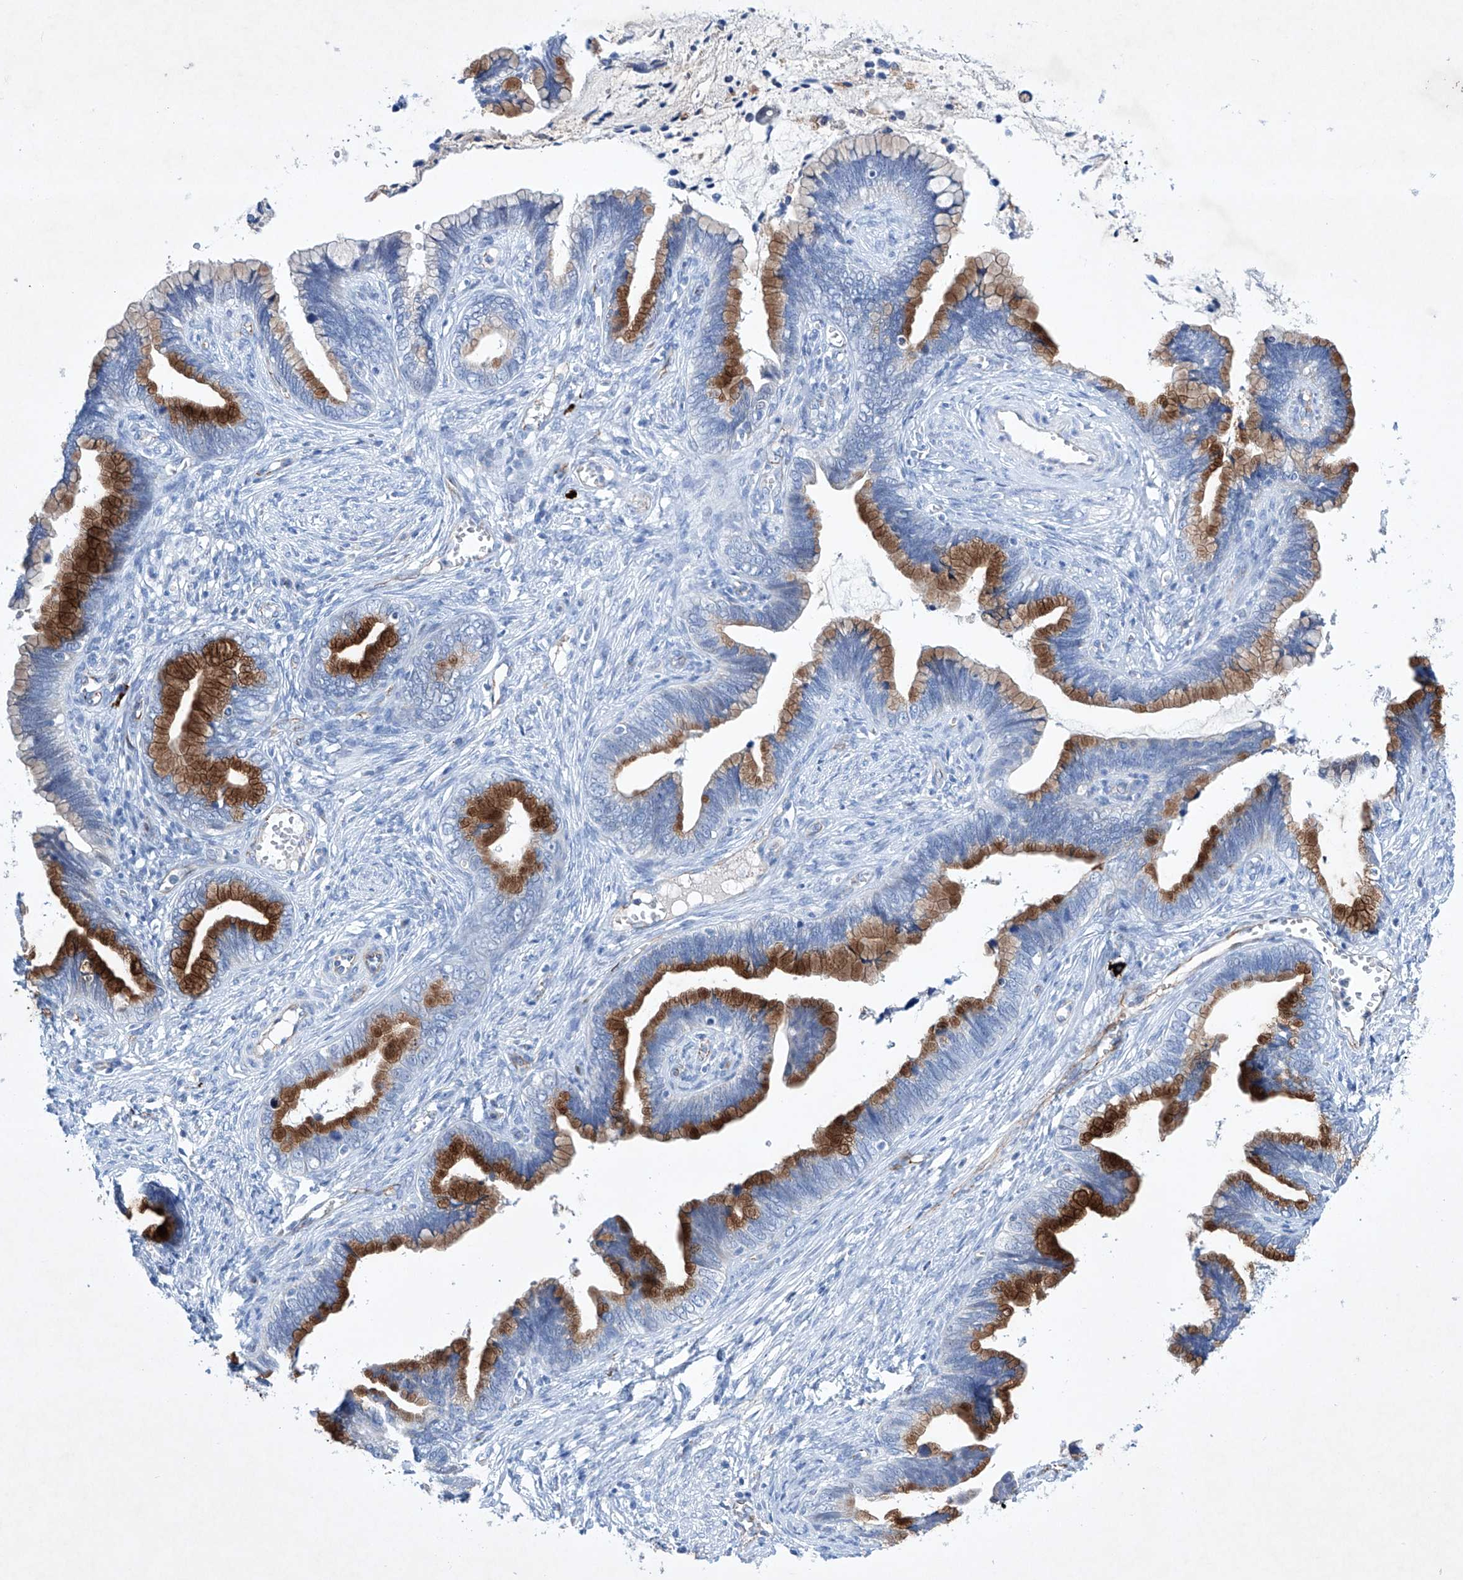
{"staining": {"intensity": "strong", "quantity": "25%-75%", "location": "cytoplasmic/membranous"}, "tissue": "cervical cancer", "cell_type": "Tumor cells", "image_type": "cancer", "snomed": [{"axis": "morphology", "description": "Adenocarcinoma, NOS"}, {"axis": "topography", "description": "Cervix"}], "caption": "The histopathology image demonstrates a brown stain indicating the presence of a protein in the cytoplasmic/membranous of tumor cells in cervical adenocarcinoma. The protein is stained brown, and the nuclei are stained in blue (DAB IHC with brightfield microscopy, high magnification).", "gene": "ETV7", "patient": {"sex": "female", "age": 44}}